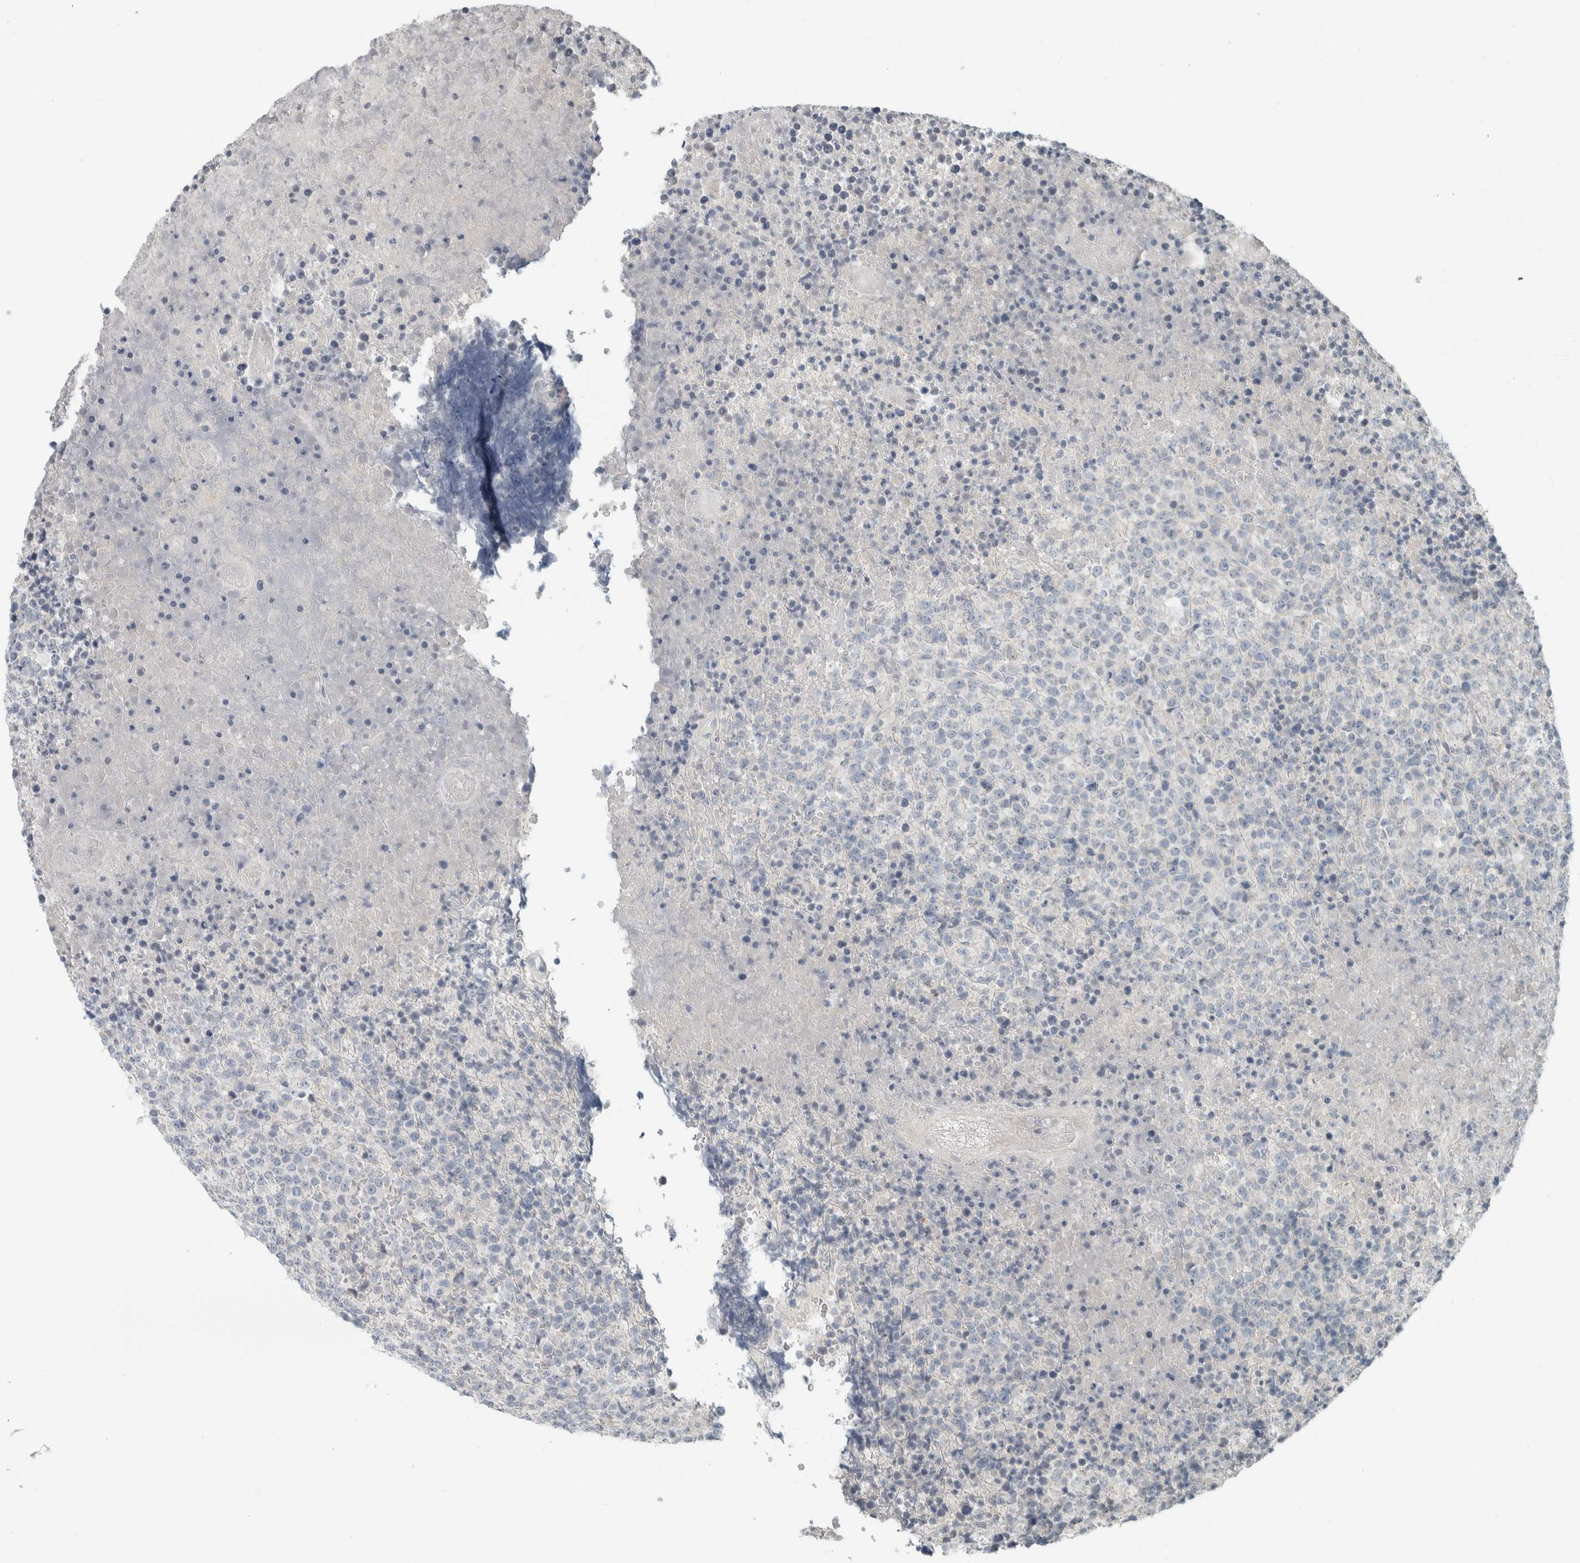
{"staining": {"intensity": "negative", "quantity": "none", "location": "none"}, "tissue": "lymphoma", "cell_type": "Tumor cells", "image_type": "cancer", "snomed": [{"axis": "morphology", "description": "Malignant lymphoma, non-Hodgkin's type, High grade"}, {"axis": "topography", "description": "Lymph node"}], "caption": "Immunohistochemical staining of lymphoma displays no significant staining in tumor cells. (DAB immunohistochemistry with hematoxylin counter stain).", "gene": "TRIT1", "patient": {"sex": "male", "age": 13}}